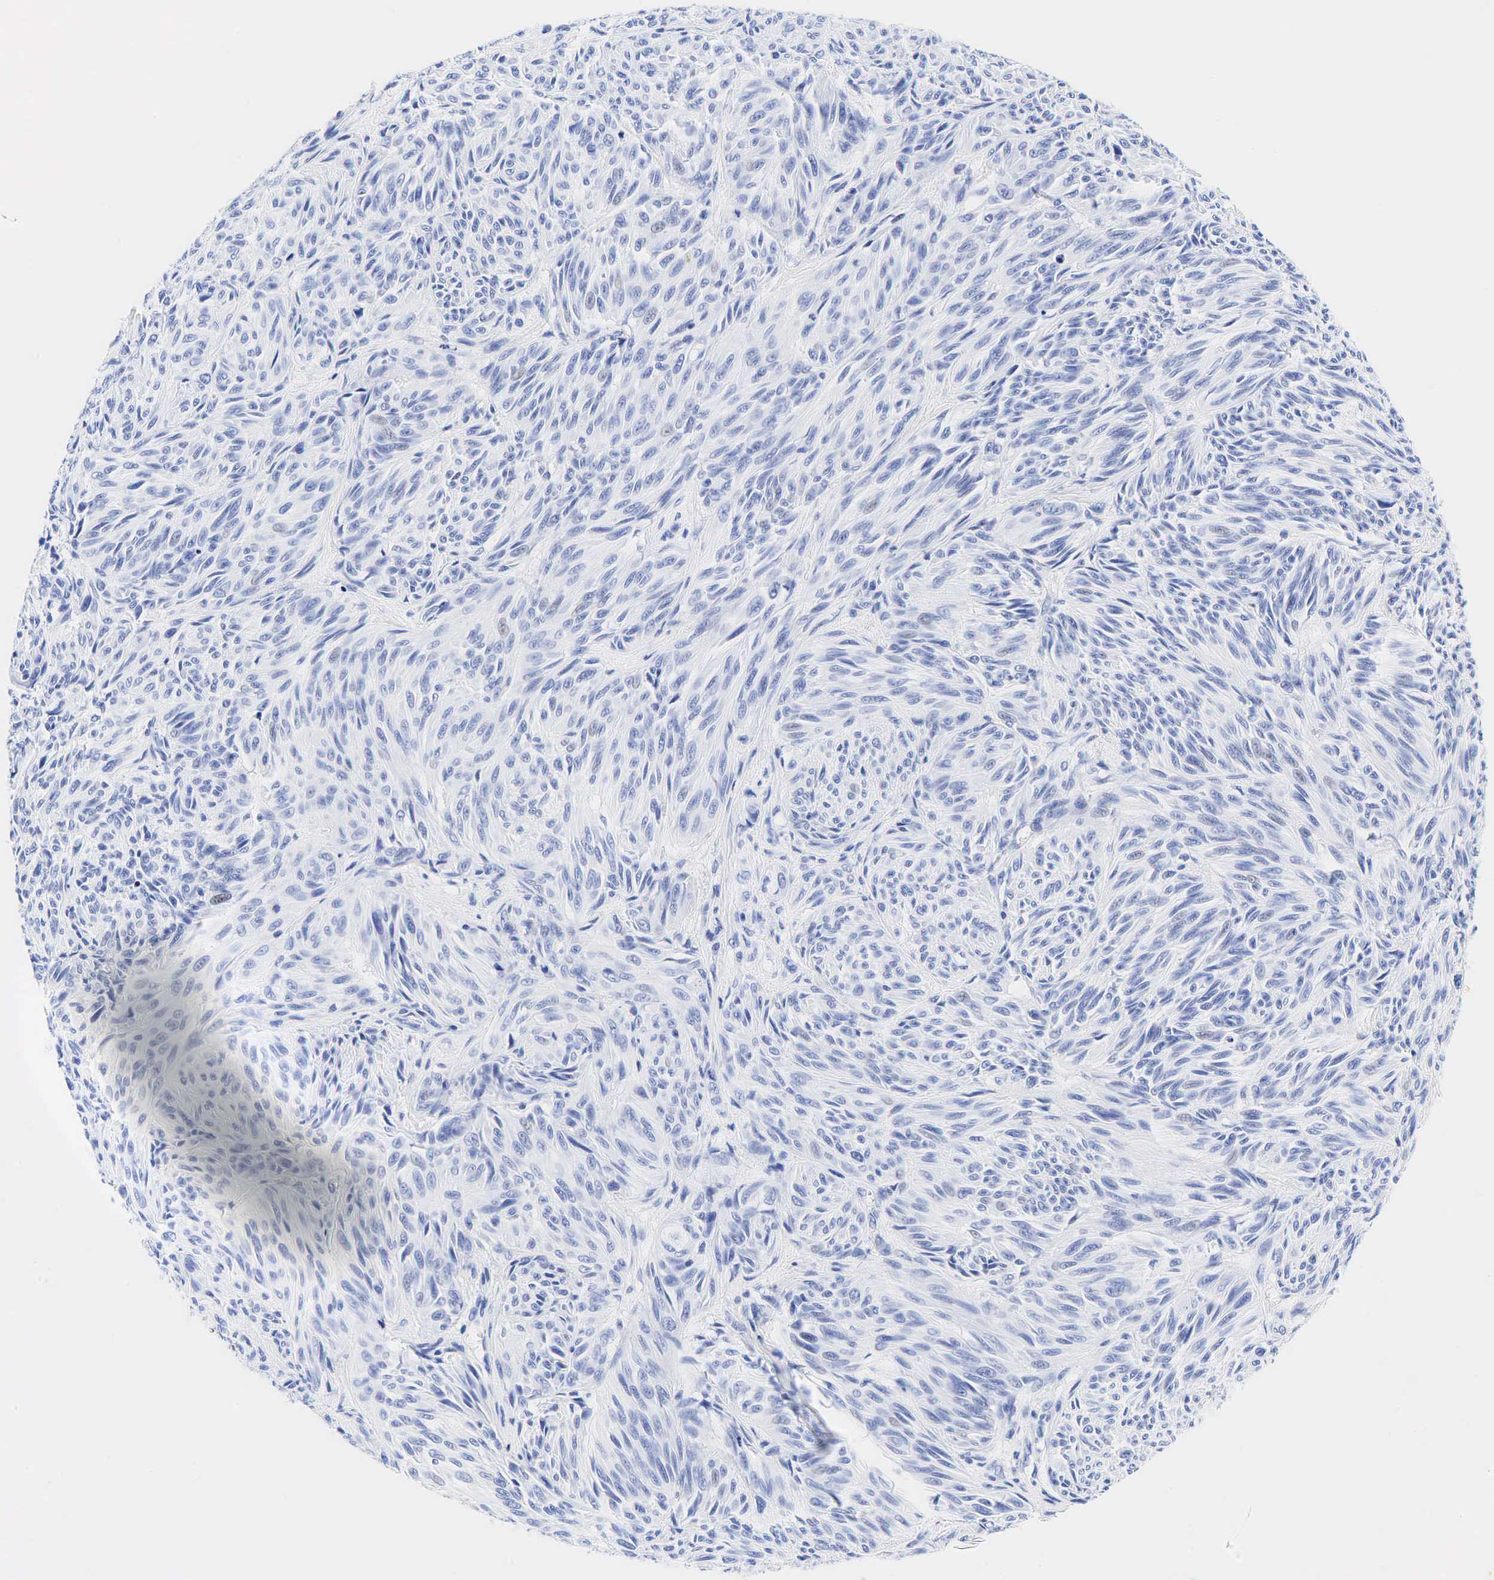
{"staining": {"intensity": "negative", "quantity": "none", "location": "none"}, "tissue": "melanoma", "cell_type": "Tumor cells", "image_type": "cancer", "snomed": [{"axis": "morphology", "description": "Malignant melanoma, NOS"}, {"axis": "topography", "description": "Skin"}], "caption": "DAB immunohistochemical staining of melanoma reveals no significant positivity in tumor cells.", "gene": "CEACAM5", "patient": {"sex": "male", "age": 54}}